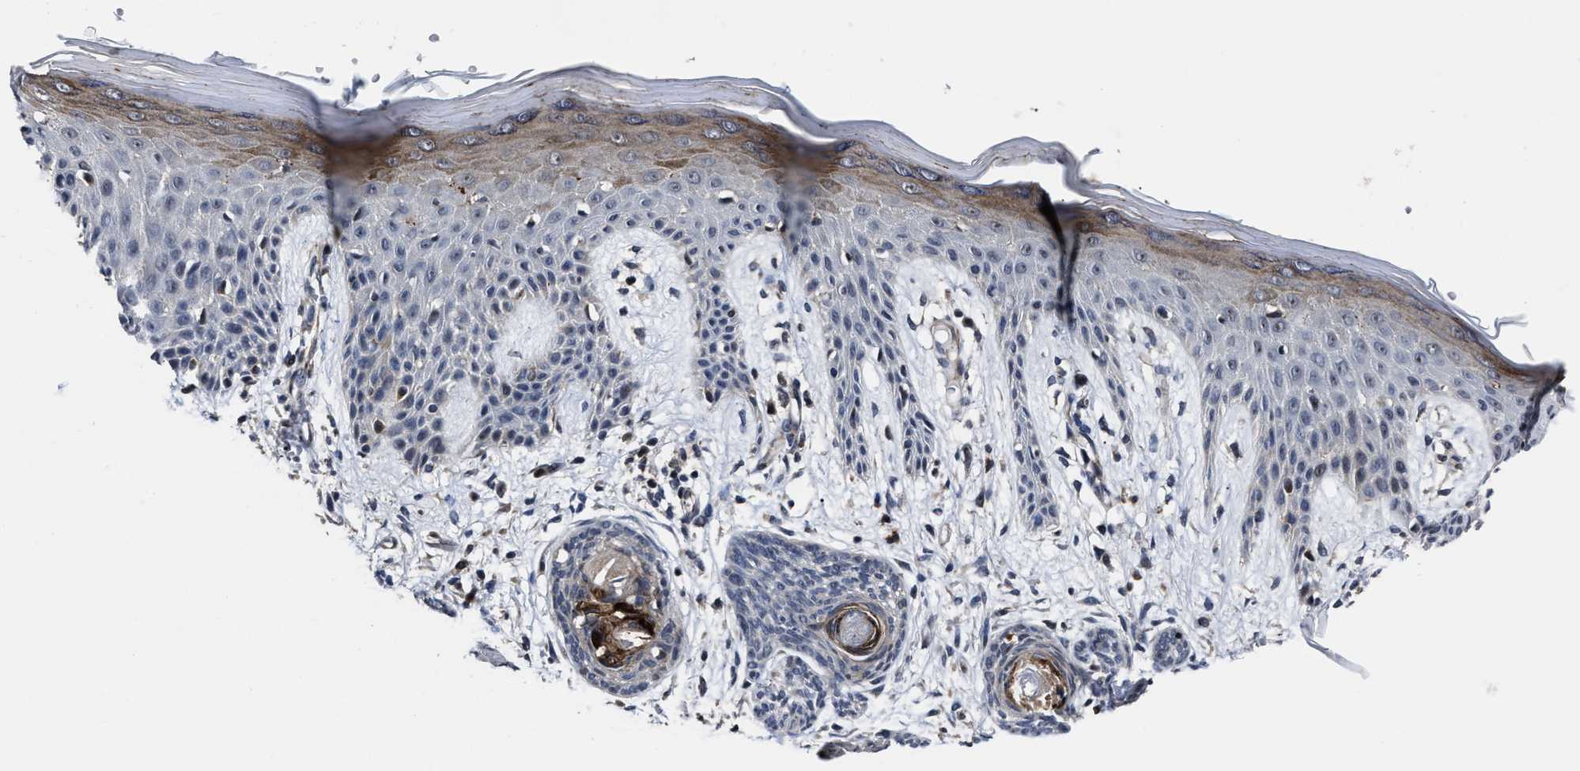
{"staining": {"intensity": "negative", "quantity": "none", "location": "none"}, "tissue": "skin cancer", "cell_type": "Tumor cells", "image_type": "cancer", "snomed": [{"axis": "morphology", "description": "Basal cell carcinoma"}, {"axis": "topography", "description": "Skin"}], "caption": "Tumor cells show no significant positivity in skin cancer (basal cell carcinoma).", "gene": "RSBN1L", "patient": {"sex": "female", "age": 59}}